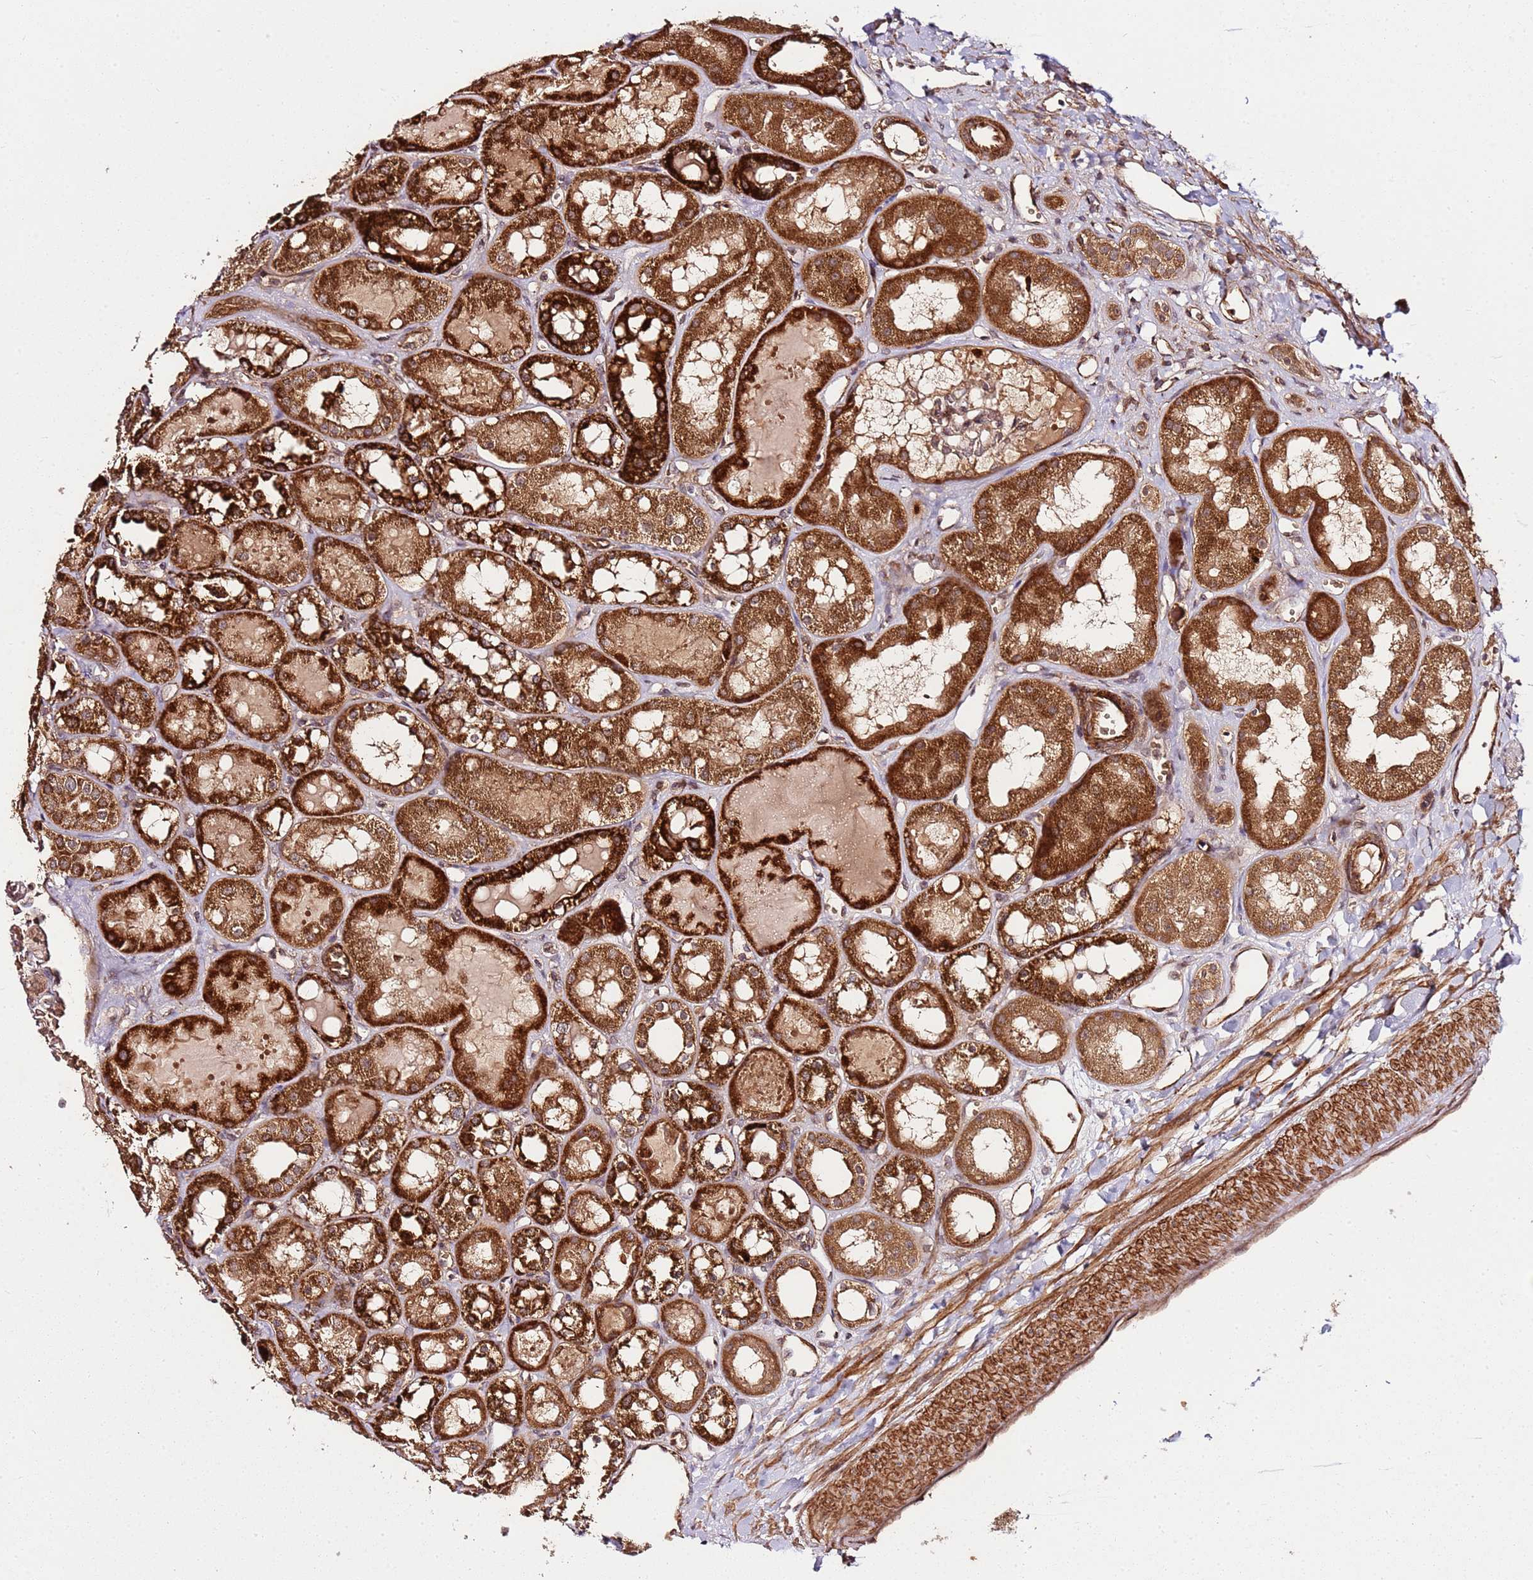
{"staining": {"intensity": "moderate", "quantity": ">75%", "location": "cytoplasmic/membranous"}, "tissue": "kidney", "cell_type": "Cells in glomeruli", "image_type": "normal", "snomed": [{"axis": "morphology", "description": "Normal tissue, NOS"}, {"axis": "topography", "description": "Kidney"}], "caption": "Kidney was stained to show a protein in brown. There is medium levels of moderate cytoplasmic/membranous staining in about >75% of cells in glomeruli. The protein is shown in brown color, while the nuclei are stained blue.", "gene": "TM2D2", "patient": {"sex": "male", "age": 16}}